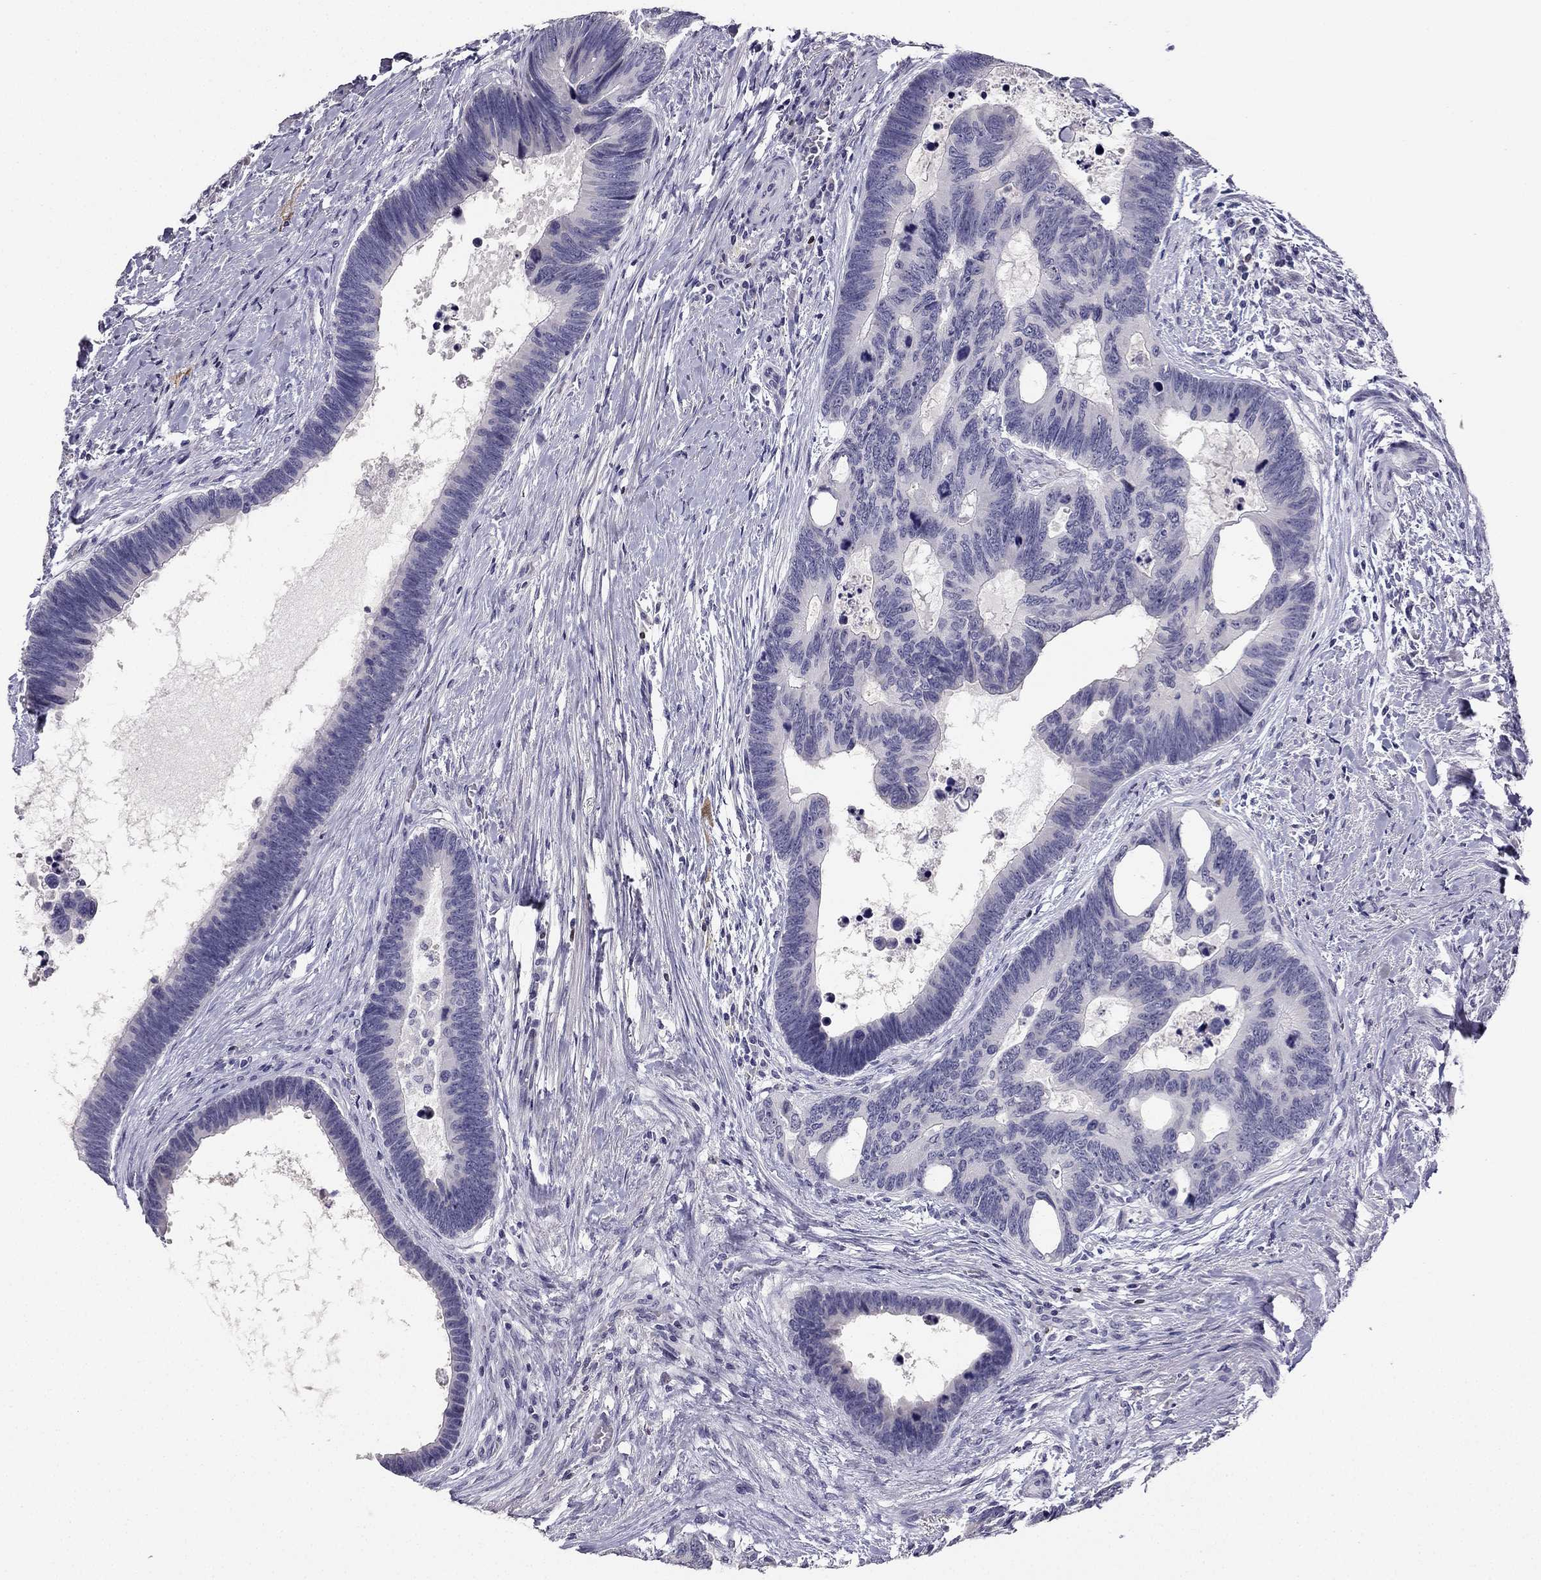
{"staining": {"intensity": "negative", "quantity": "none", "location": "none"}, "tissue": "colorectal cancer", "cell_type": "Tumor cells", "image_type": "cancer", "snomed": [{"axis": "morphology", "description": "Adenocarcinoma, NOS"}, {"axis": "topography", "description": "Colon"}], "caption": "Immunohistochemical staining of human colorectal cancer demonstrates no significant staining in tumor cells.", "gene": "CALB2", "patient": {"sex": "female", "age": 77}}